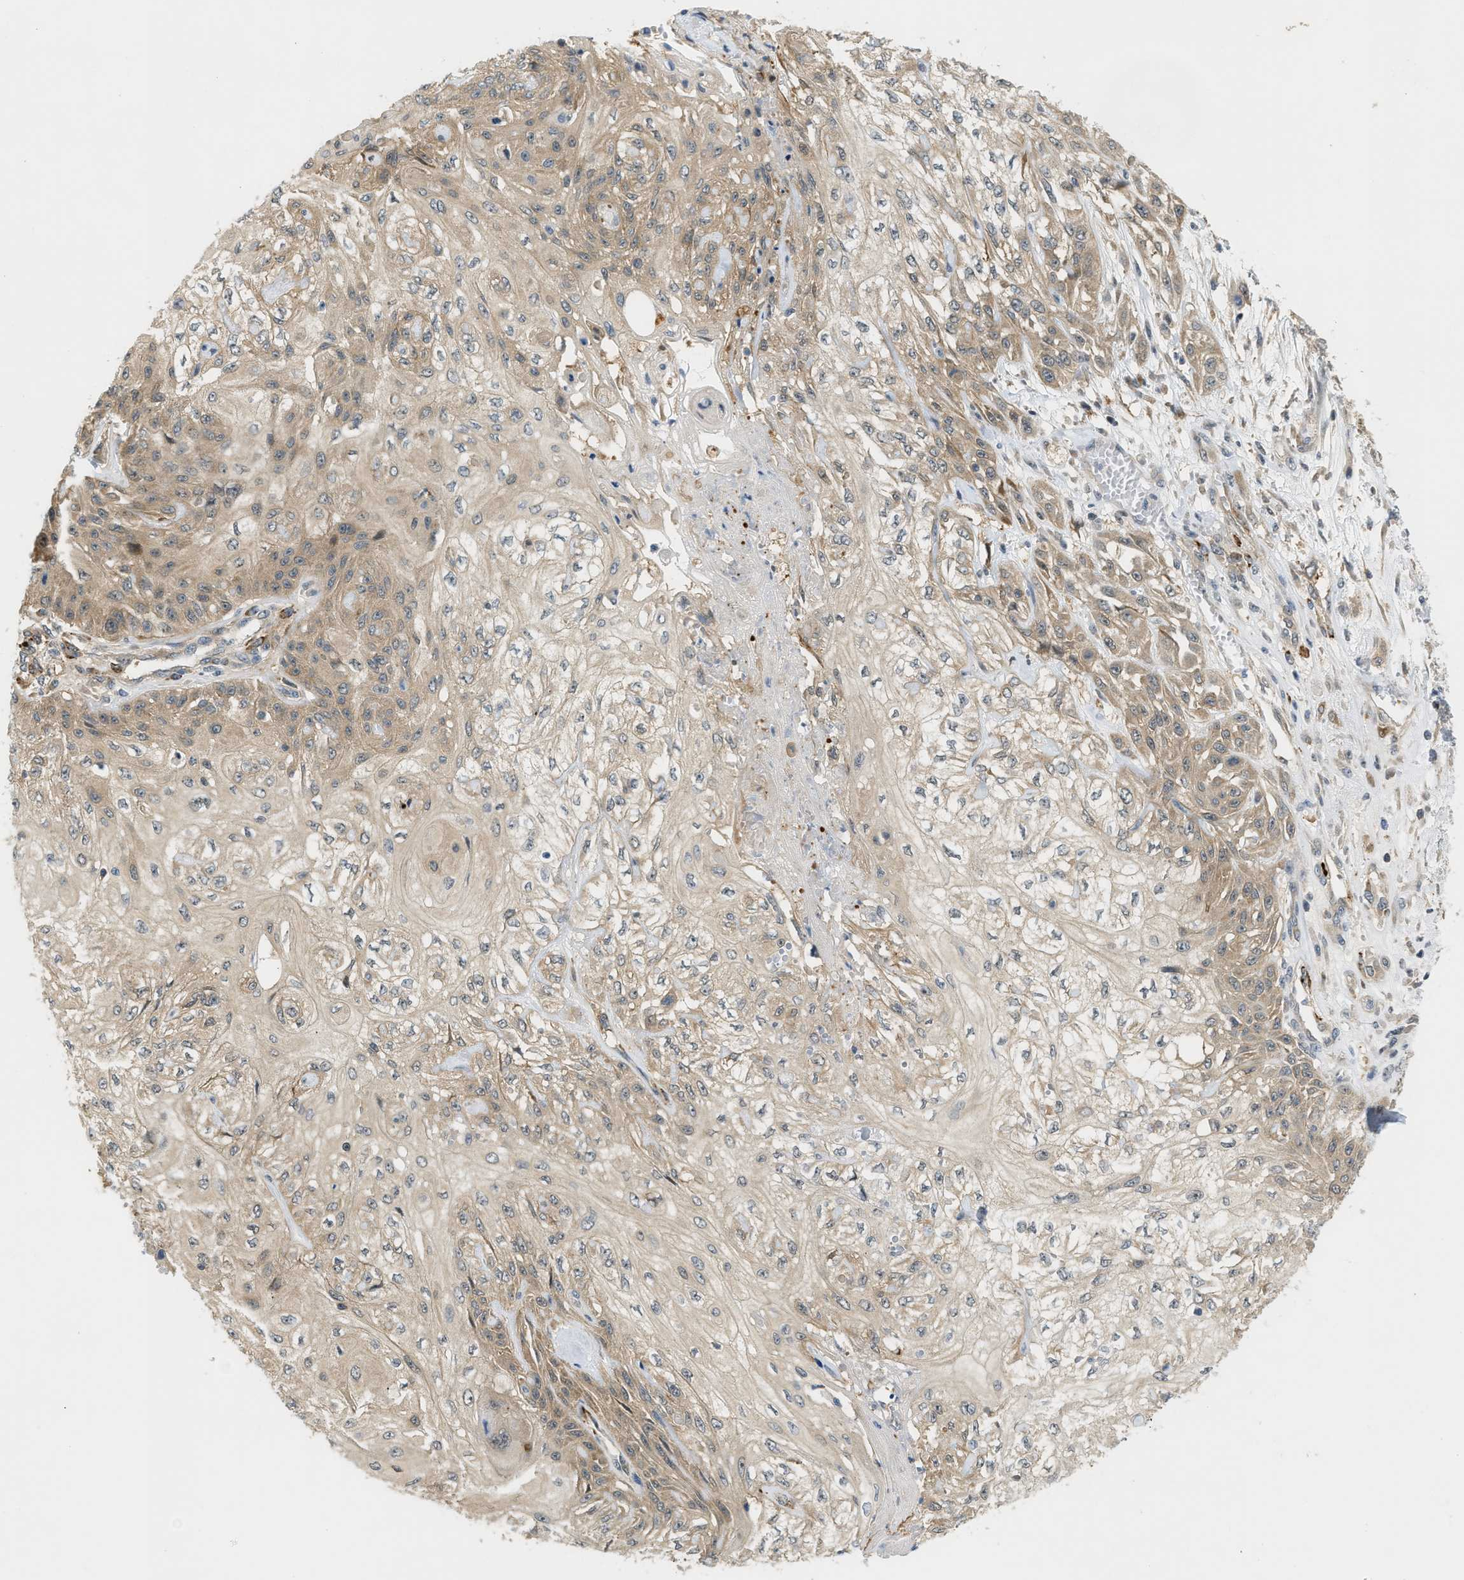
{"staining": {"intensity": "weak", "quantity": ">75%", "location": "cytoplasmic/membranous"}, "tissue": "skin cancer", "cell_type": "Tumor cells", "image_type": "cancer", "snomed": [{"axis": "morphology", "description": "Squamous cell carcinoma, NOS"}, {"axis": "morphology", "description": "Squamous cell carcinoma, metastatic, NOS"}, {"axis": "topography", "description": "Skin"}, {"axis": "topography", "description": "Lymph node"}], "caption": "Skin cancer stained for a protein (brown) demonstrates weak cytoplasmic/membranous positive staining in approximately >75% of tumor cells.", "gene": "PDCL3", "patient": {"sex": "male", "age": 75}}